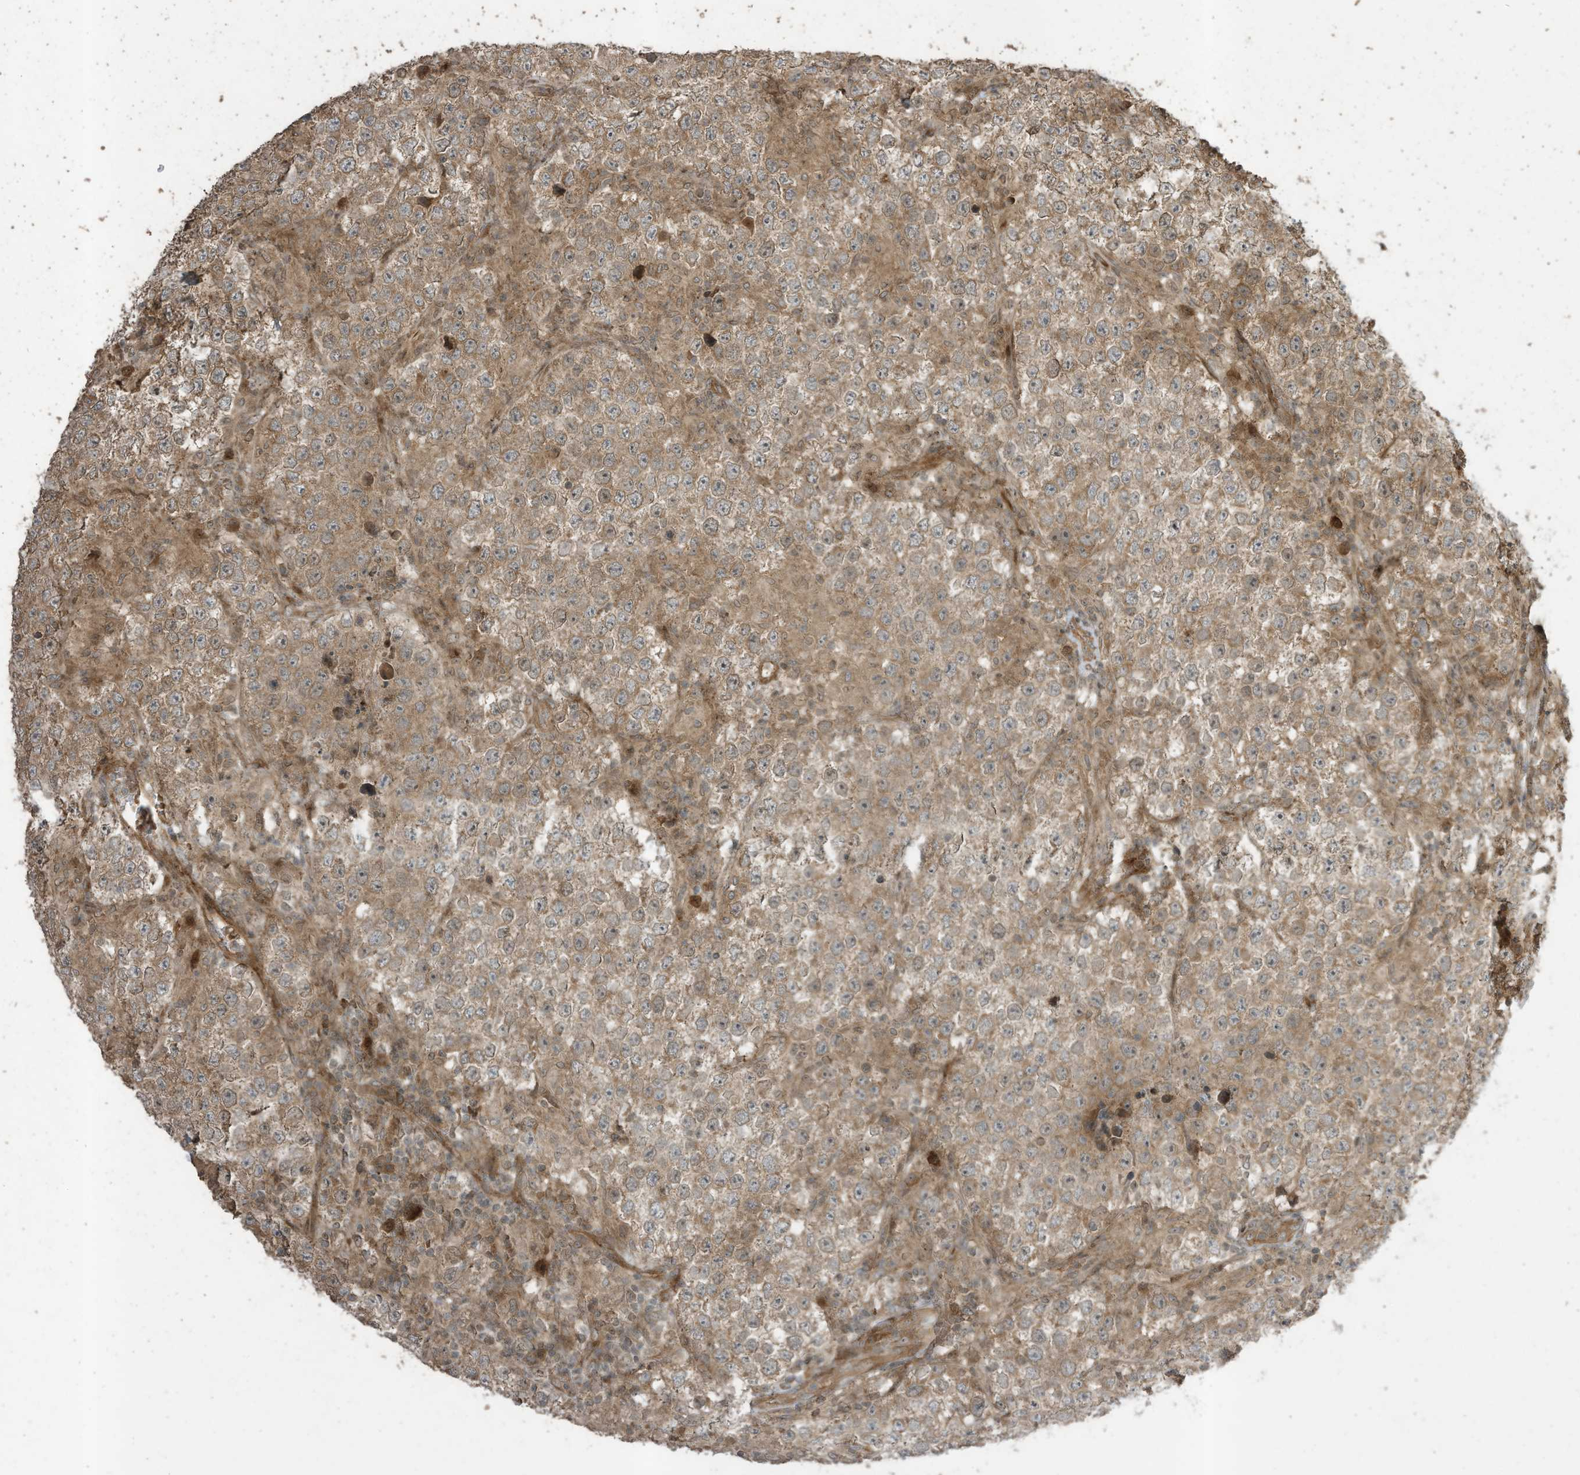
{"staining": {"intensity": "moderate", "quantity": ">75%", "location": "cytoplasmic/membranous"}, "tissue": "testis cancer", "cell_type": "Tumor cells", "image_type": "cancer", "snomed": [{"axis": "morphology", "description": "Normal tissue, NOS"}, {"axis": "morphology", "description": "Urothelial carcinoma, High grade"}, {"axis": "morphology", "description": "Seminoma, NOS"}, {"axis": "morphology", "description": "Carcinoma, Embryonal, NOS"}, {"axis": "topography", "description": "Urinary bladder"}, {"axis": "topography", "description": "Testis"}], "caption": "Brown immunohistochemical staining in human testis high-grade urothelial carcinoma displays moderate cytoplasmic/membranous expression in about >75% of tumor cells.", "gene": "ZNF653", "patient": {"sex": "male", "age": 41}}